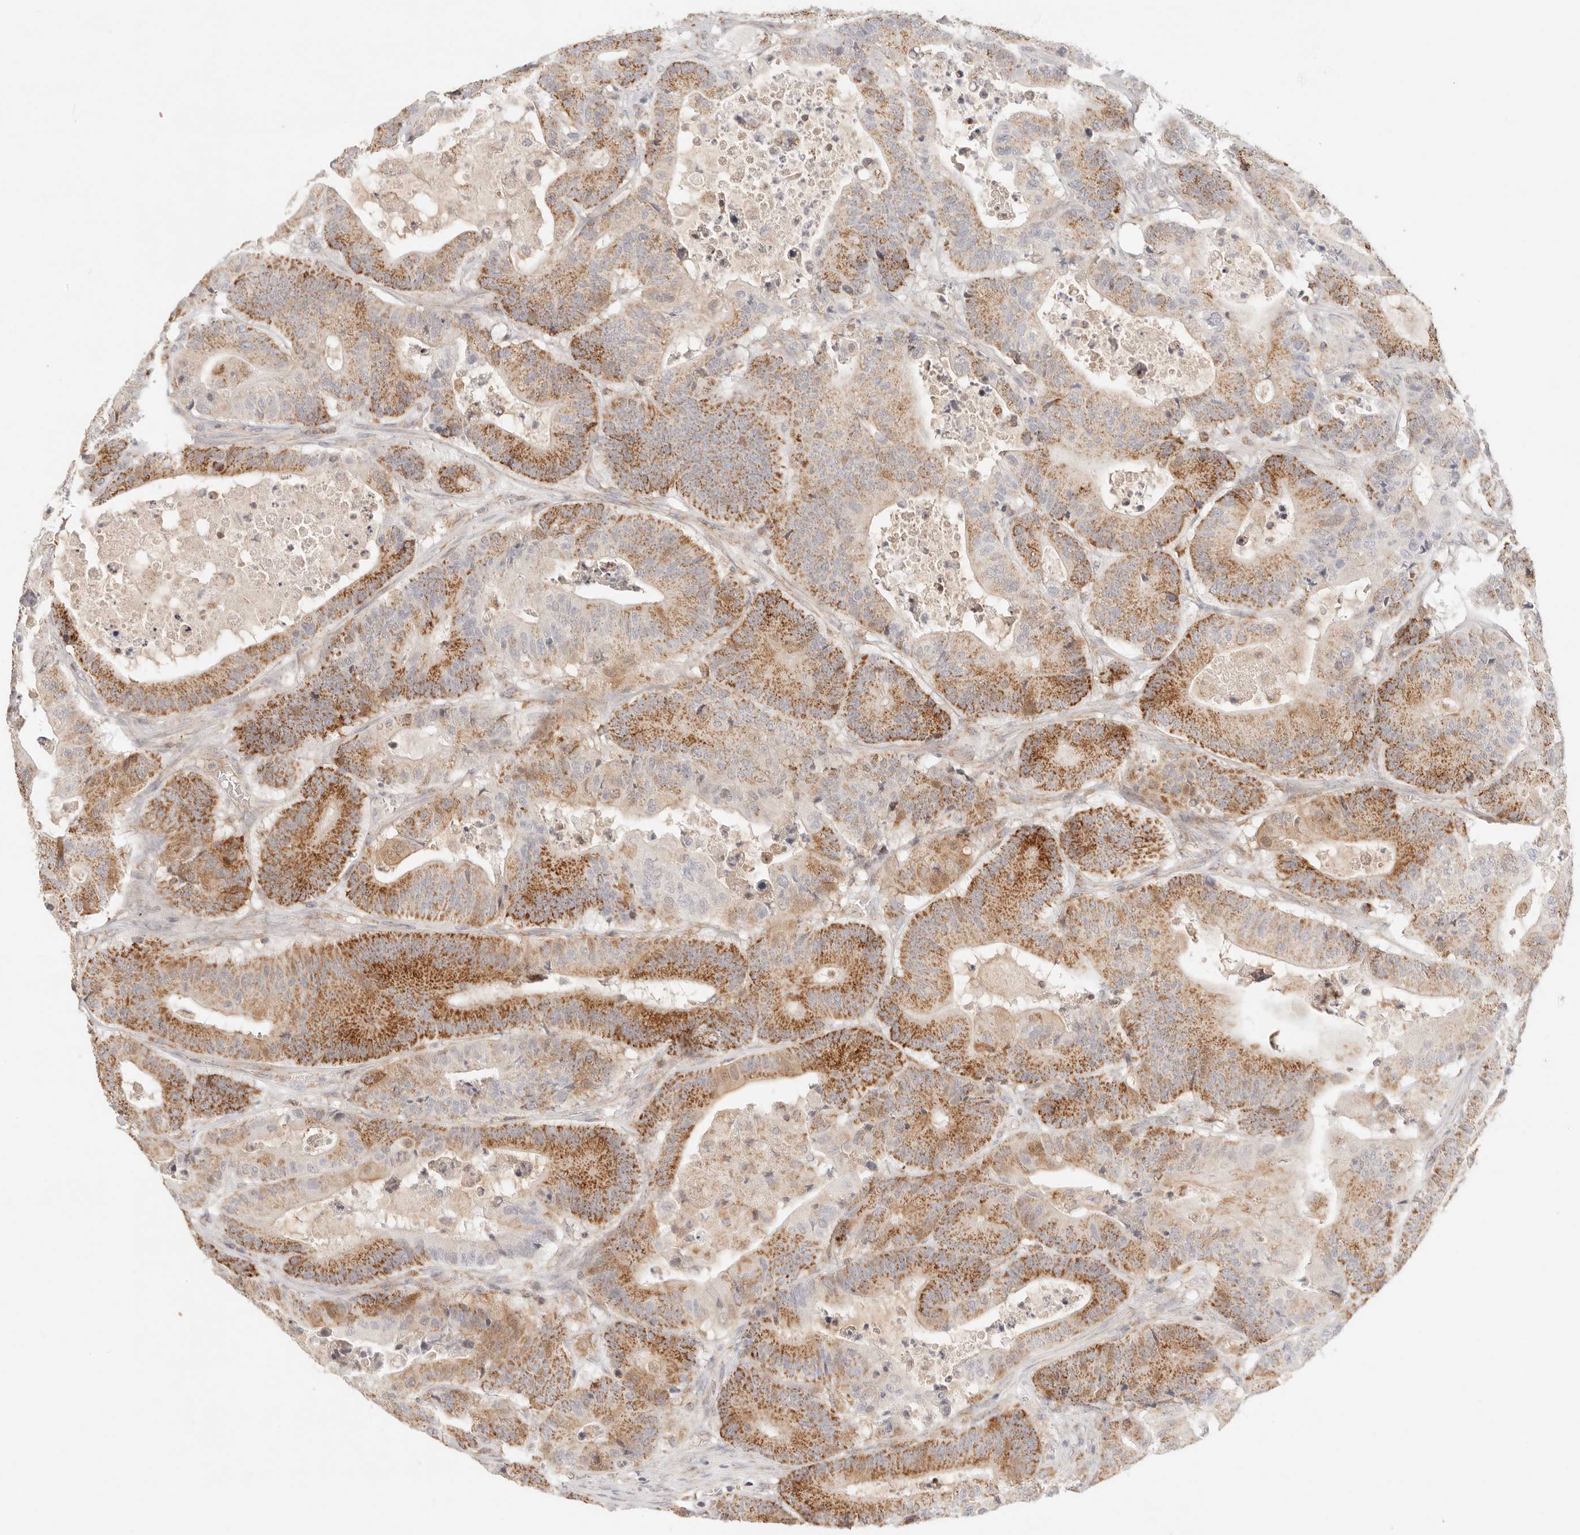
{"staining": {"intensity": "moderate", "quantity": ">75%", "location": "cytoplasmic/membranous"}, "tissue": "colorectal cancer", "cell_type": "Tumor cells", "image_type": "cancer", "snomed": [{"axis": "morphology", "description": "Adenocarcinoma, NOS"}, {"axis": "topography", "description": "Colon"}], "caption": "Colorectal adenocarcinoma stained with DAB immunohistochemistry demonstrates medium levels of moderate cytoplasmic/membranous positivity in approximately >75% of tumor cells.", "gene": "COA6", "patient": {"sex": "female", "age": 84}}